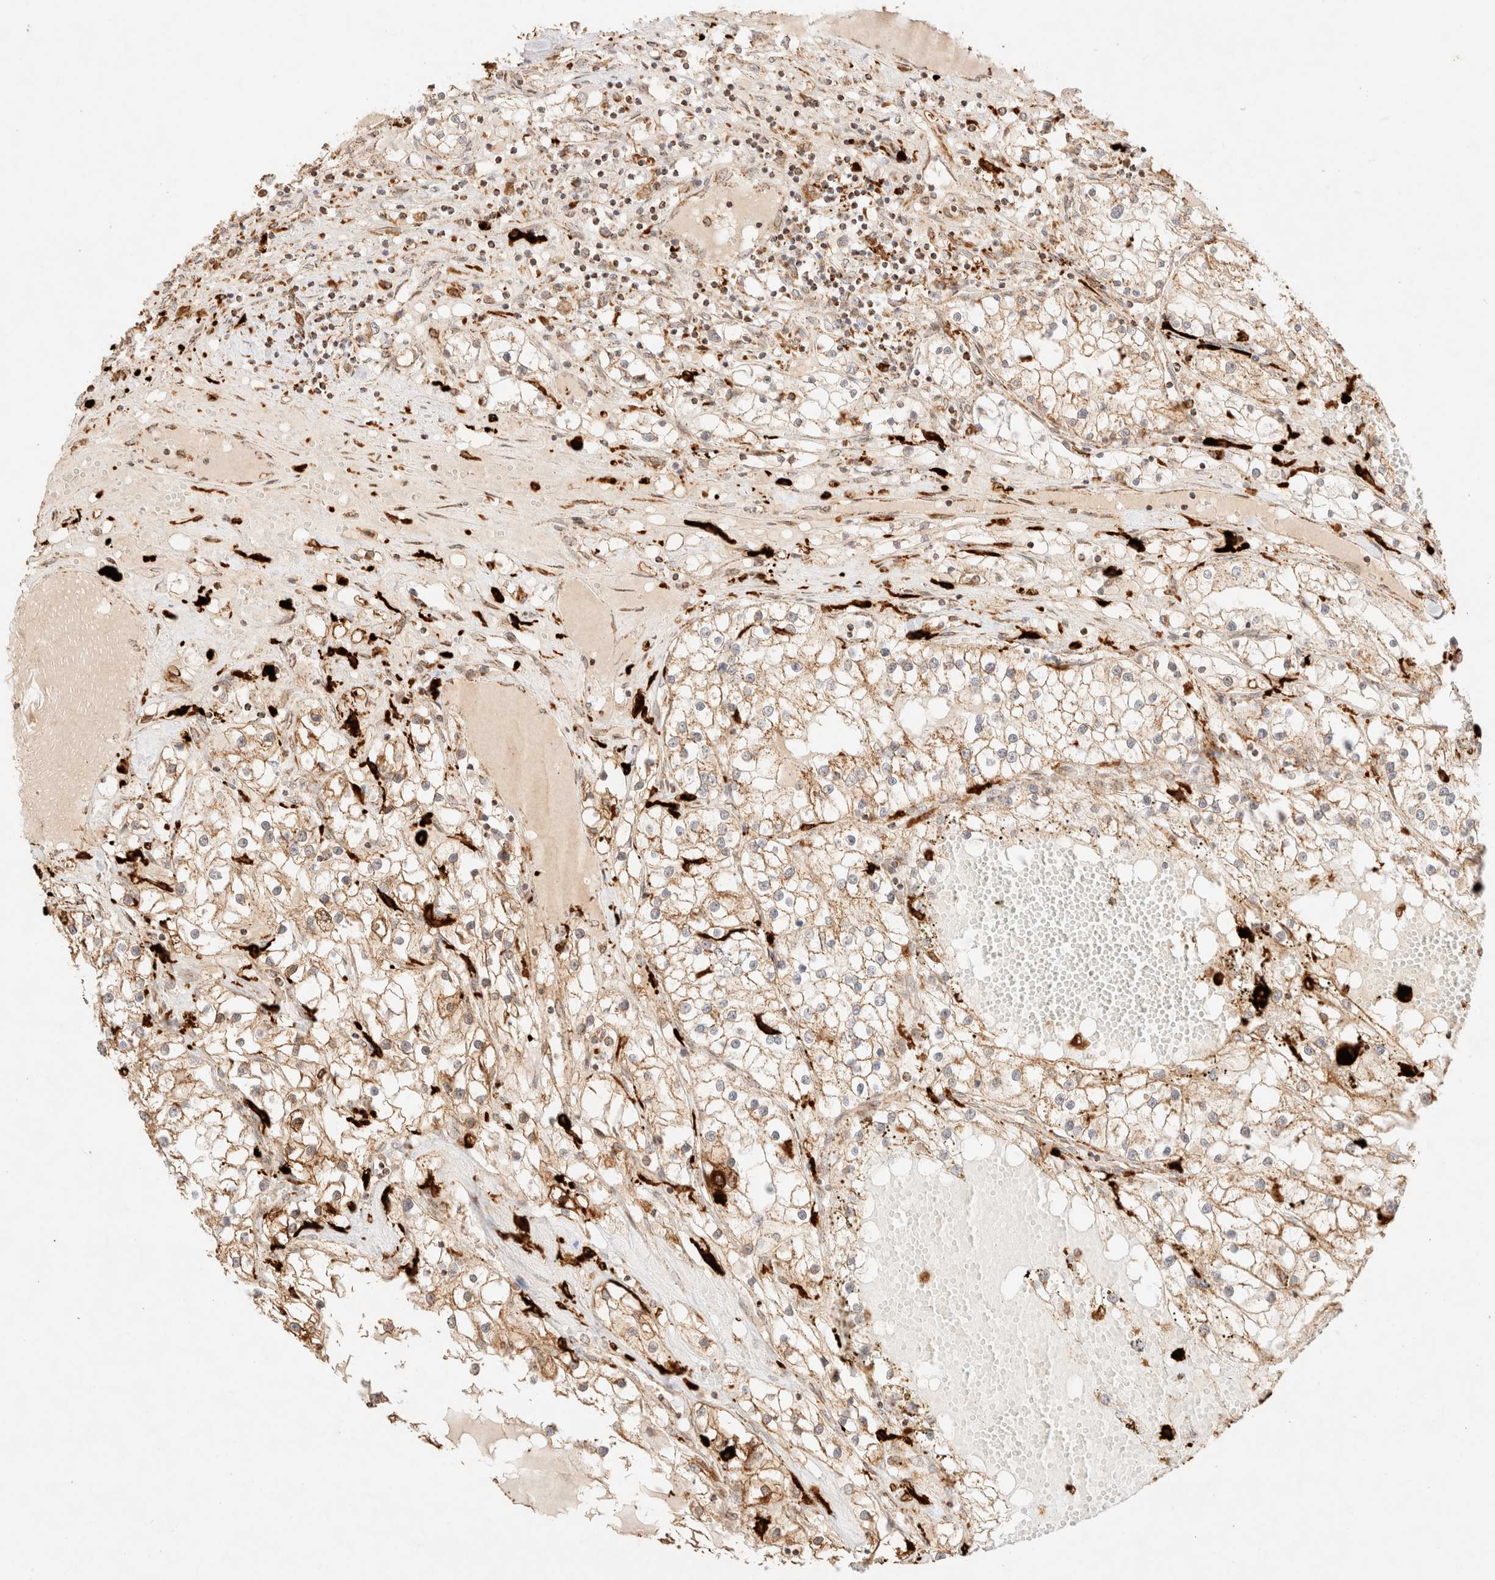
{"staining": {"intensity": "moderate", "quantity": ">75%", "location": "cytoplasmic/membranous"}, "tissue": "renal cancer", "cell_type": "Tumor cells", "image_type": "cancer", "snomed": [{"axis": "morphology", "description": "Adenocarcinoma, NOS"}, {"axis": "topography", "description": "Kidney"}], "caption": "Protein expression analysis of human renal cancer (adenocarcinoma) reveals moderate cytoplasmic/membranous expression in approximately >75% of tumor cells.", "gene": "TACO1", "patient": {"sex": "male", "age": 68}}